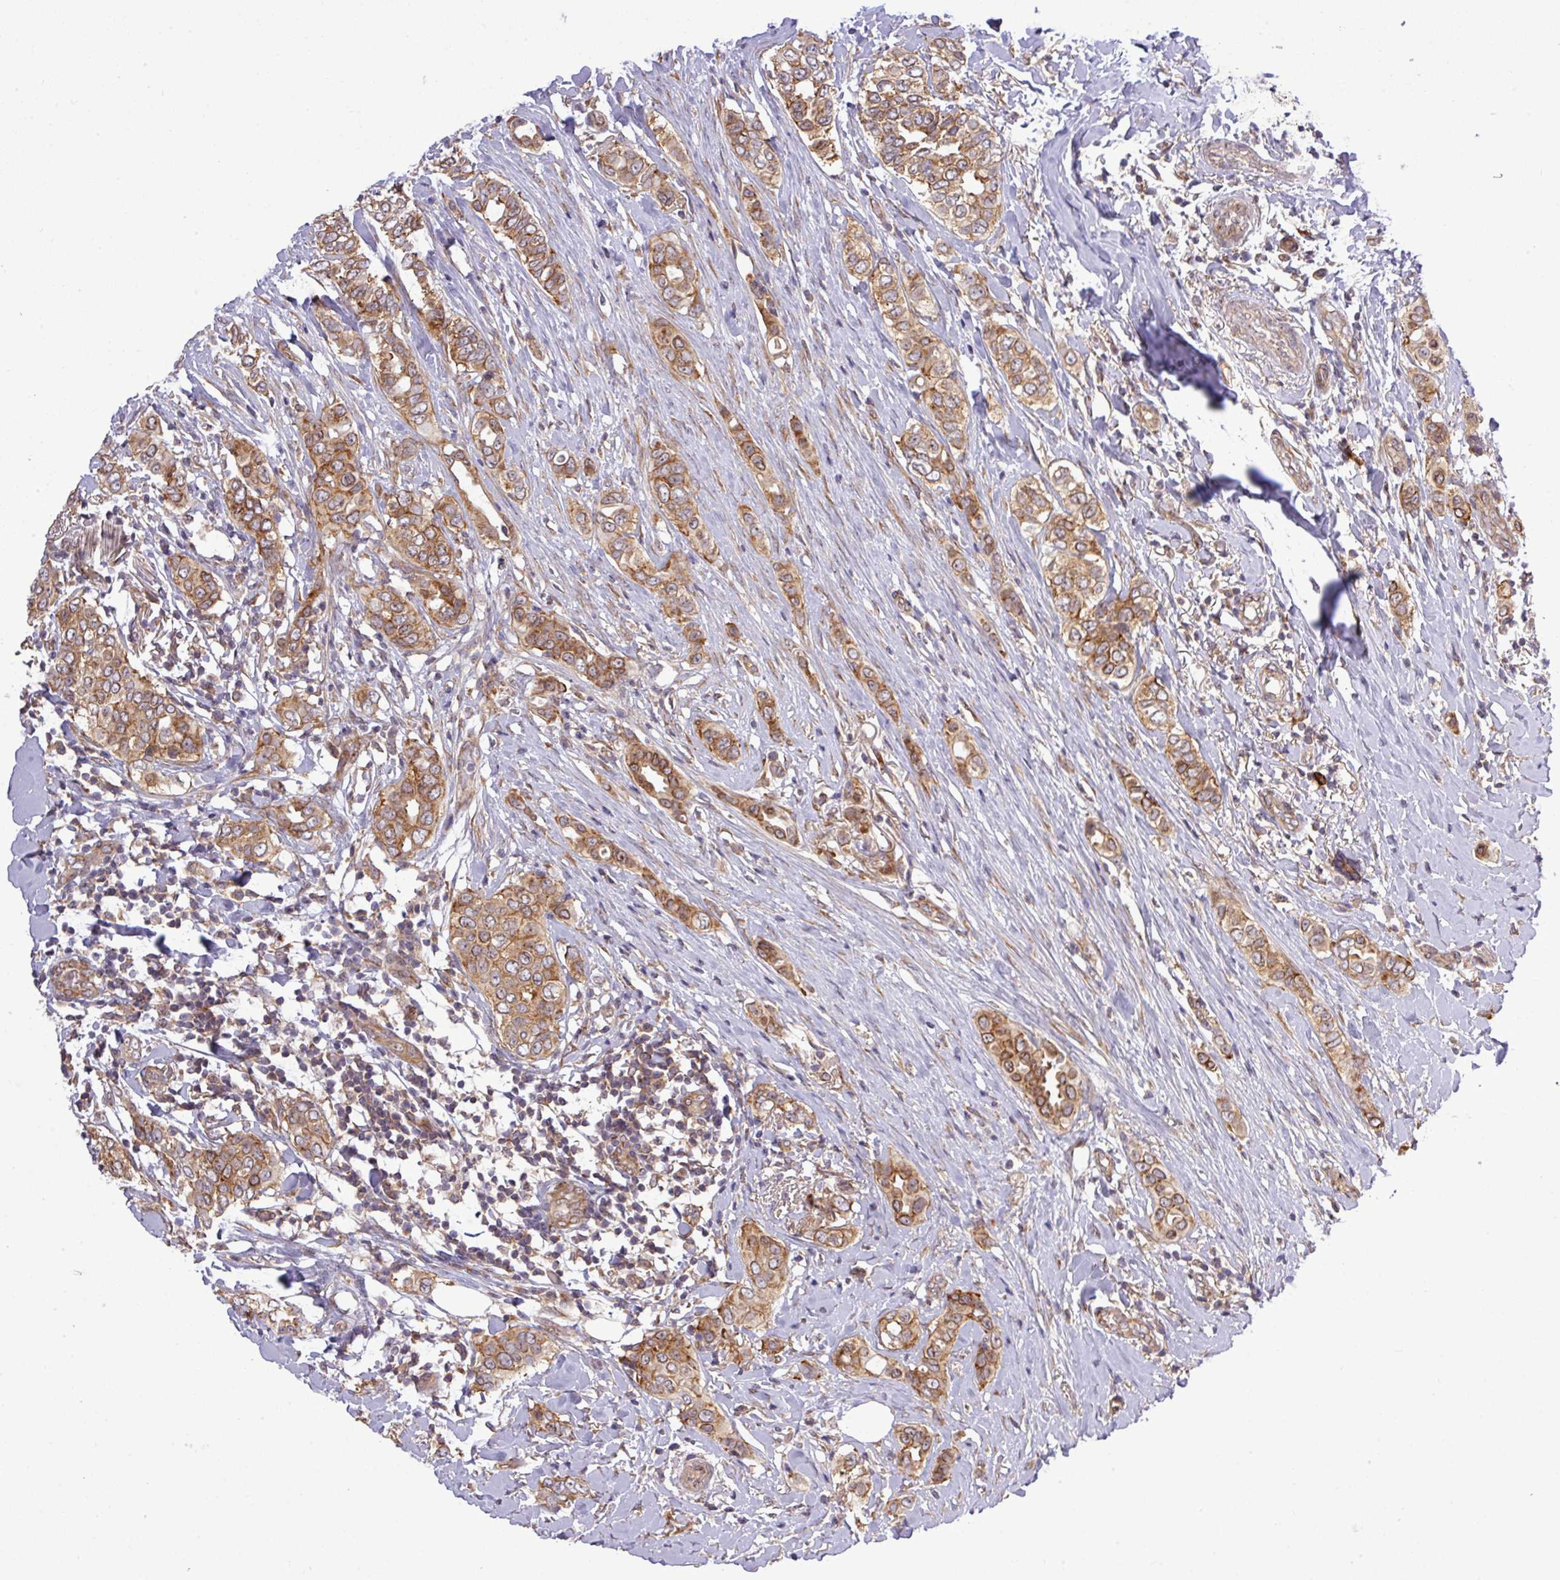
{"staining": {"intensity": "moderate", "quantity": ">75%", "location": "cytoplasmic/membranous"}, "tissue": "breast cancer", "cell_type": "Tumor cells", "image_type": "cancer", "snomed": [{"axis": "morphology", "description": "Lobular carcinoma"}, {"axis": "topography", "description": "Breast"}], "caption": "The histopathology image demonstrates staining of breast cancer (lobular carcinoma), revealing moderate cytoplasmic/membranous protein staining (brown color) within tumor cells.", "gene": "FAM222B", "patient": {"sex": "female", "age": 51}}